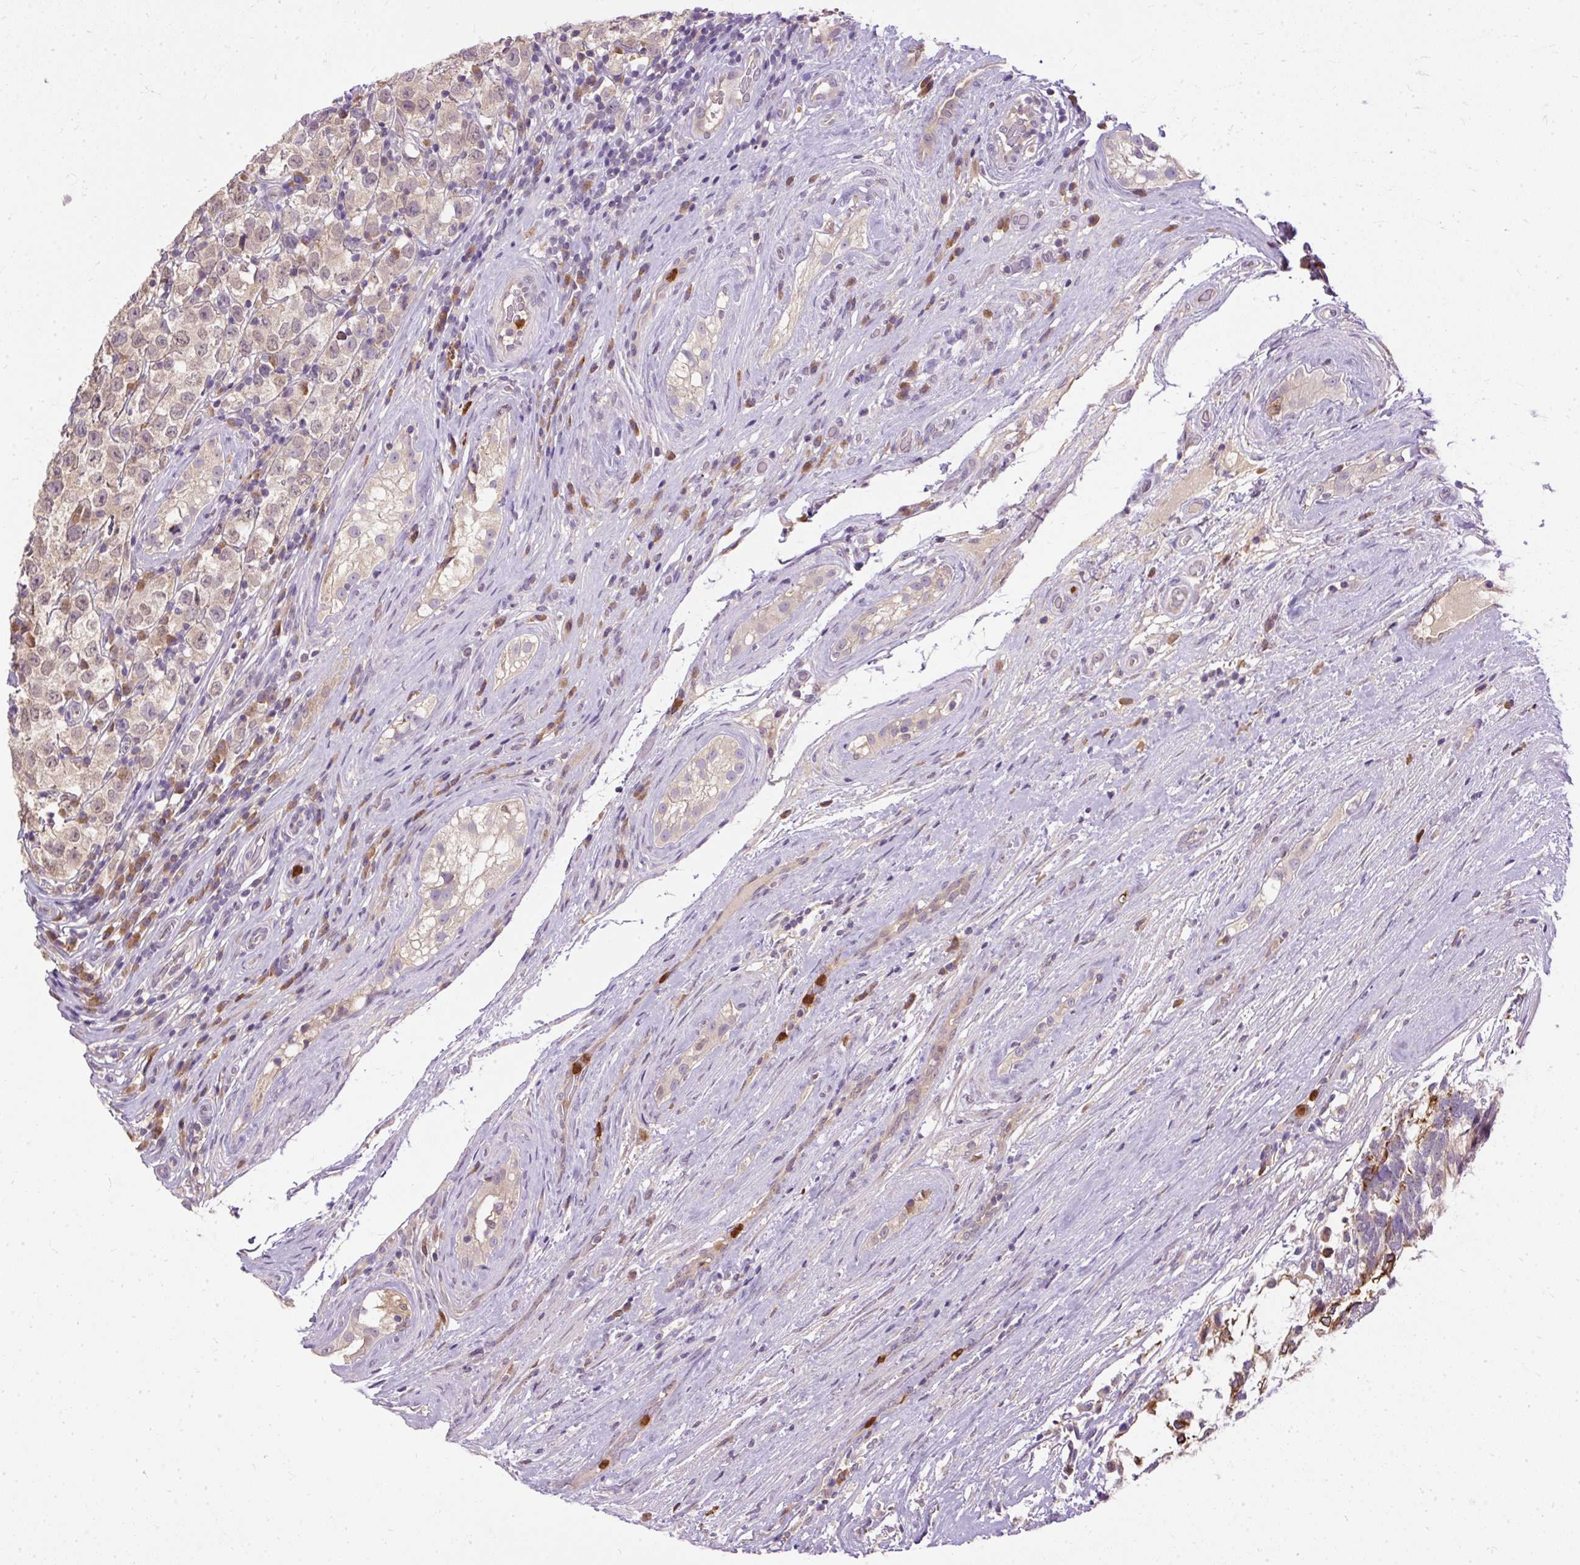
{"staining": {"intensity": "weak", "quantity": ">75%", "location": "nuclear"}, "tissue": "testis cancer", "cell_type": "Tumor cells", "image_type": "cancer", "snomed": [{"axis": "morphology", "description": "Seminoma, NOS"}, {"axis": "morphology", "description": "Carcinoma, Embryonal, NOS"}, {"axis": "topography", "description": "Testis"}], "caption": "High-power microscopy captured an IHC micrograph of testis seminoma, revealing weak nuclear positivity in approximately >75% of tumor cells. The protein is shown in brown color, while the nuclei are stained blue.", "gene": "CTTNBP2", "patient": {"sex": "male", "age": 41}}